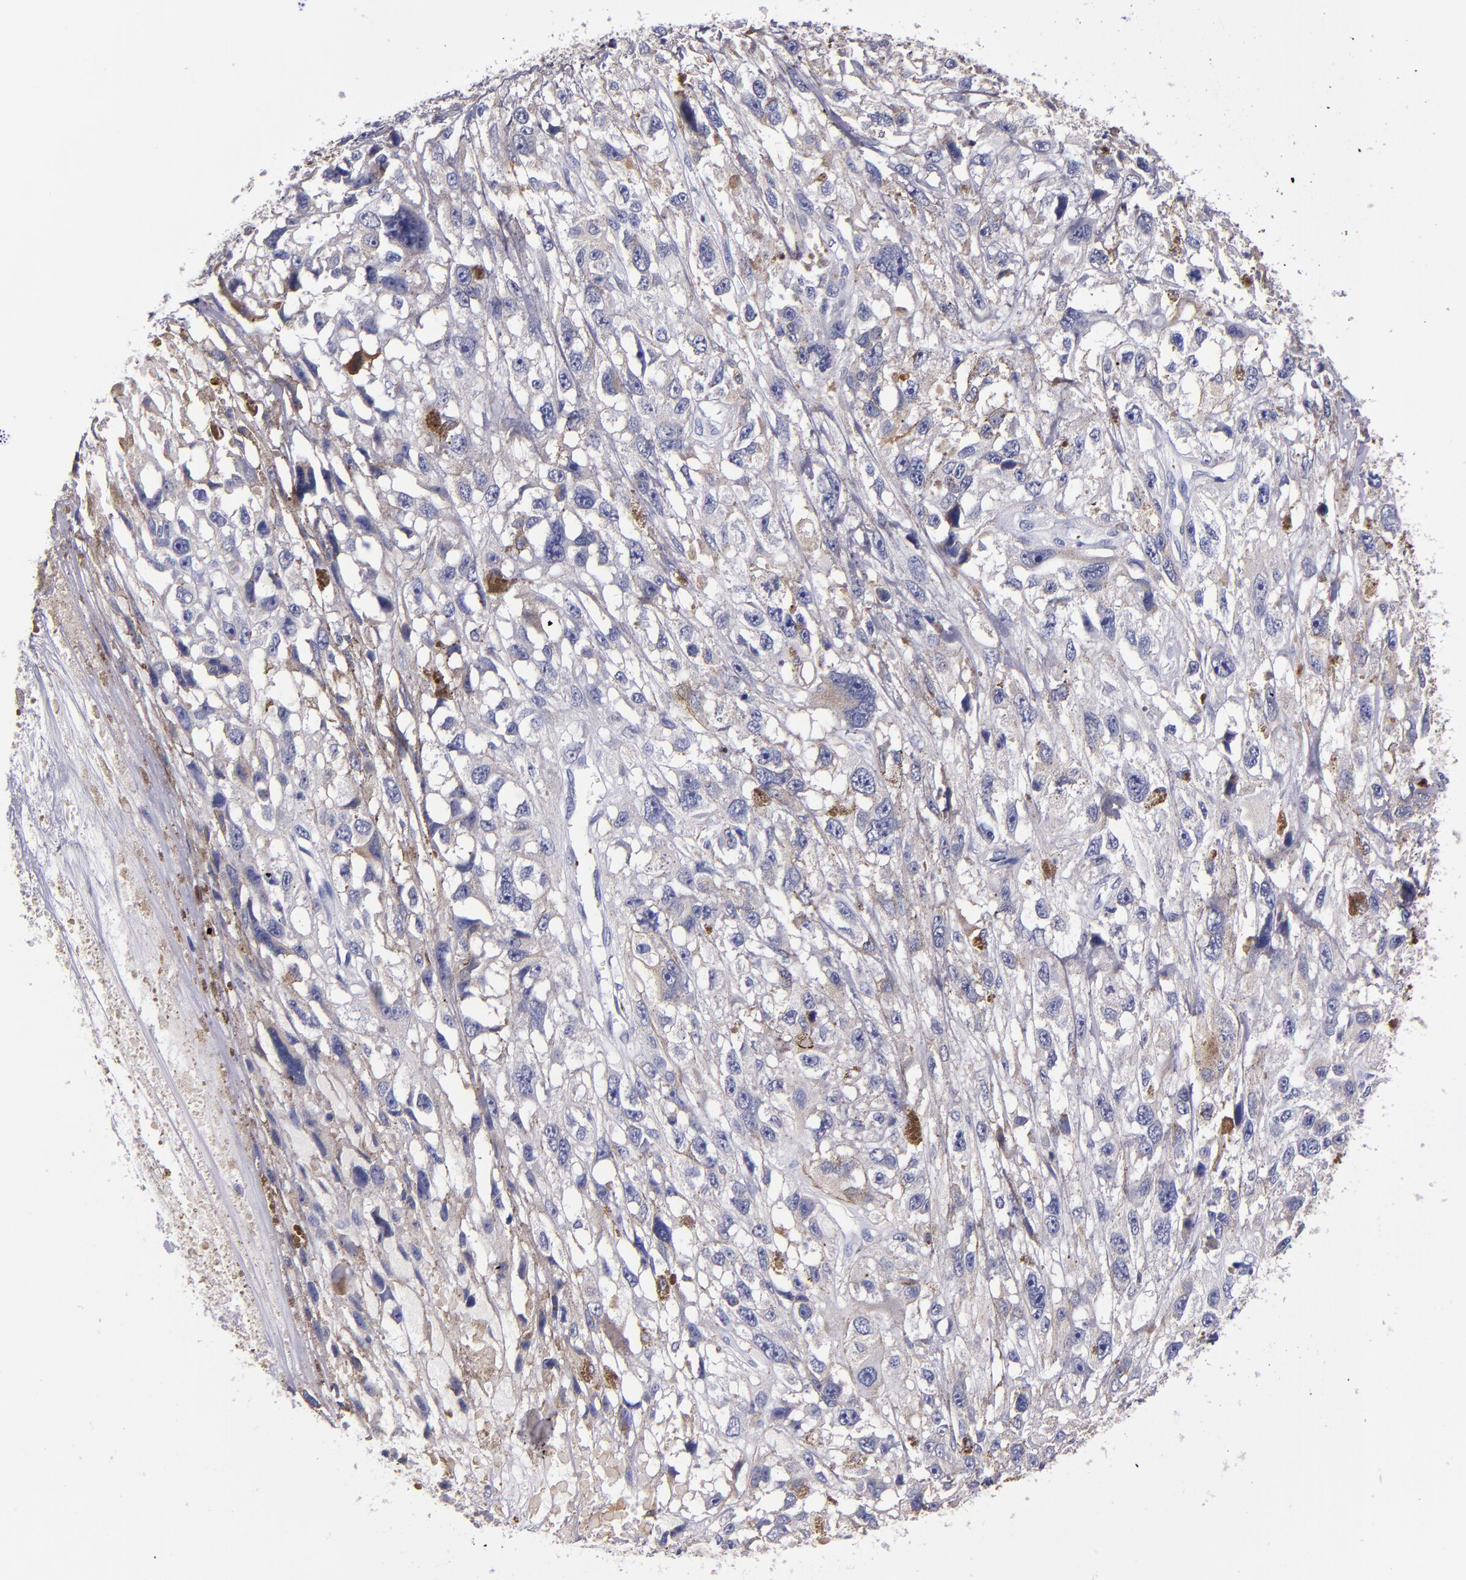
{"staining": {"intensity": "negative", "quantity": "none", "location": "none"}, "tissue": "melanoma", "cell_type": "Tumor cells", "image_type": "cancer", "snomed": [{"axis": "morphology", "description": "Malignant melanoma, Metastatic site"}, {"axis": "topography", "description": "Lymph node"}], "caption": "The micrograph demonstrates no staining of tumor cells in melanoma.", "gene": "SELP", "patient": {"sex": "male", "age": 59}}